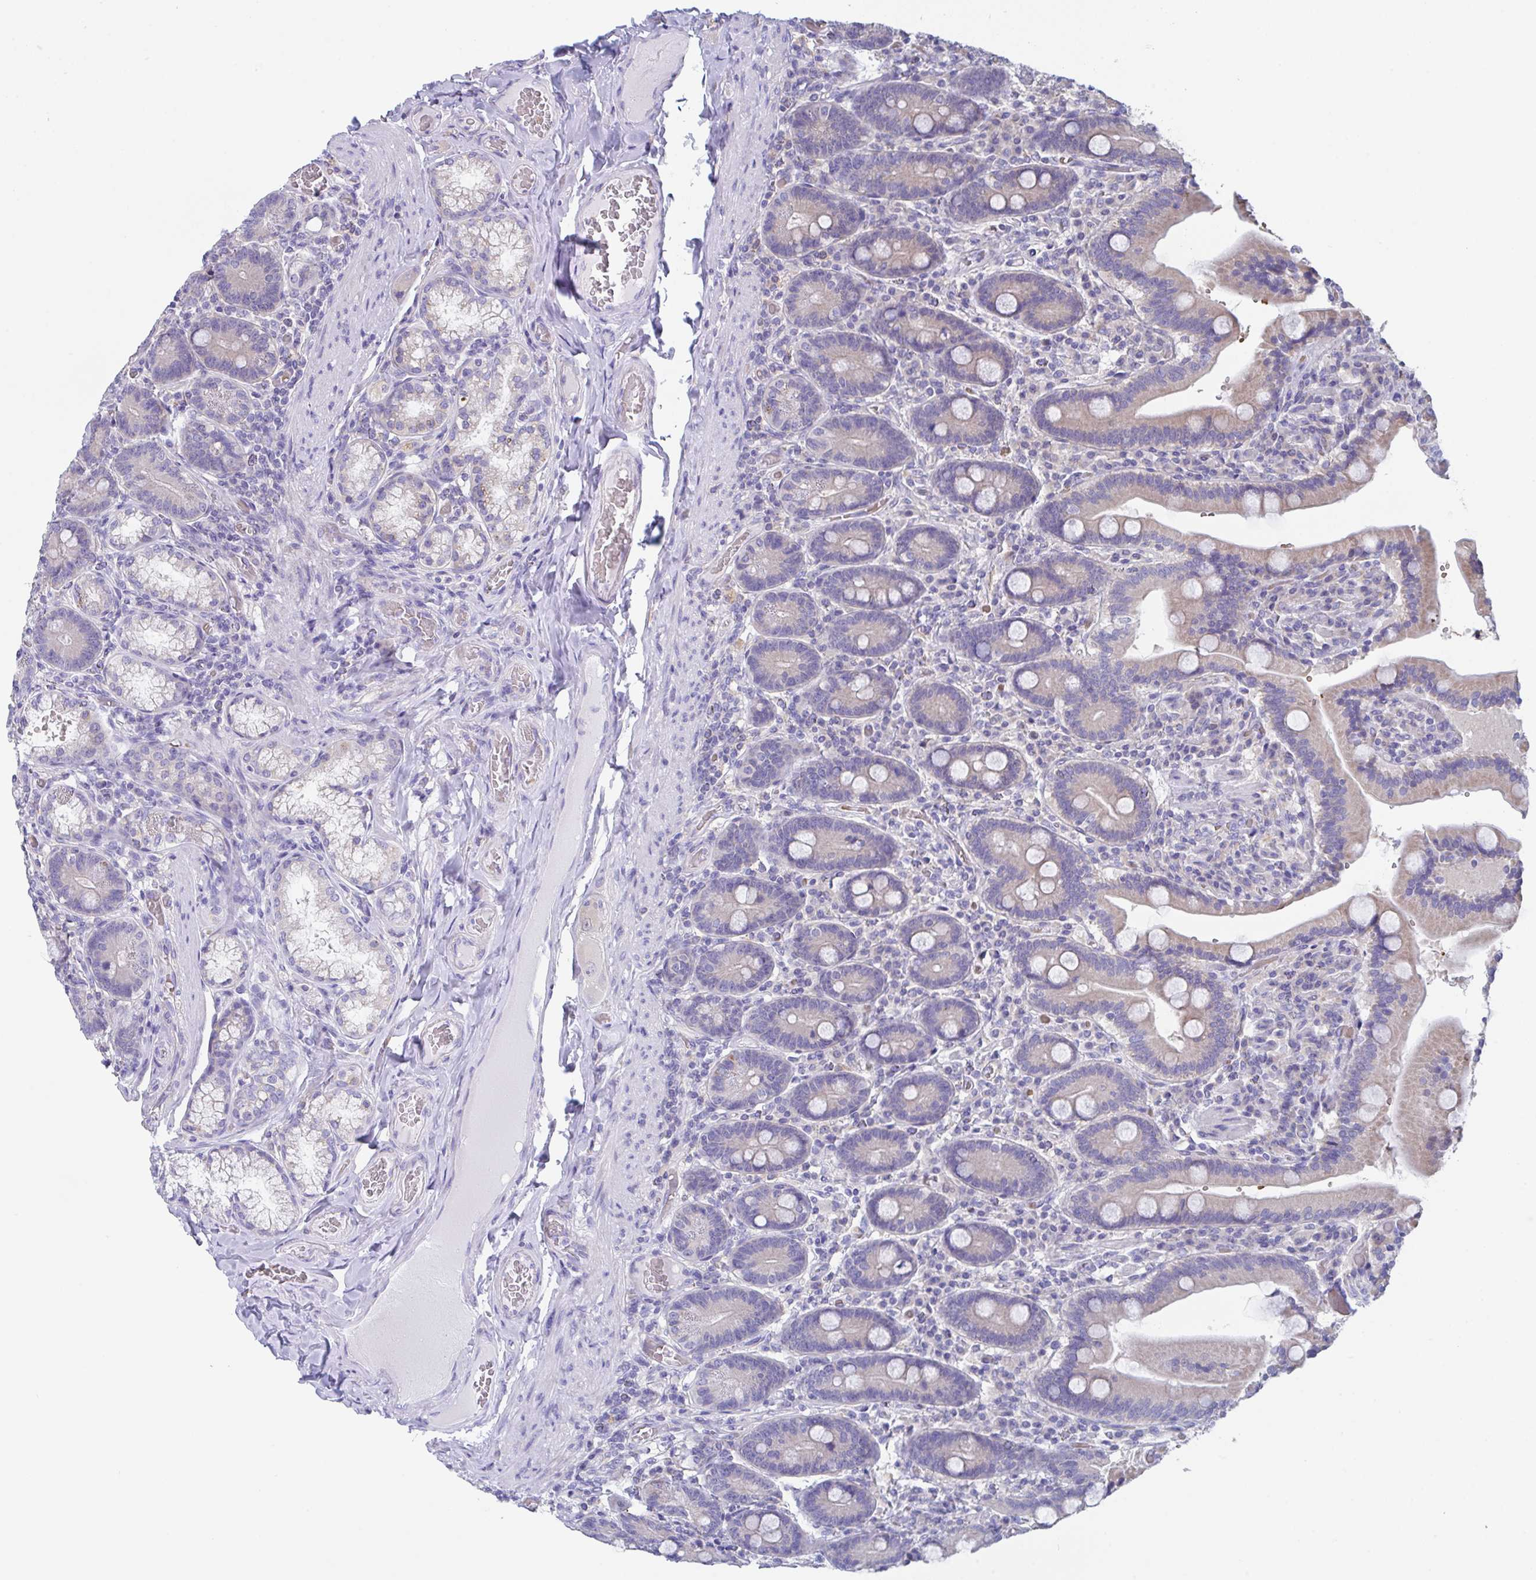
{"staining": {"intensity": "weak", "quantity": "25%-75%", "location": "cytoplasmic/membranous"}, "tissue": "duodenum", "cell_type": "Glandular cells", "image_type": "normal", "snomed": [{"axis": "morphology", "description": "Normal tissue, NOS"}, {"axis": "topography", "description": "Duodenum"}], "caption": "A micrograph of duodenum stained for a protein displays weak cytoplasmic/membranous brown staining in glandular cells.", "gene": "TFAP2C", "patient": {"sex": "female", "age": 62}}